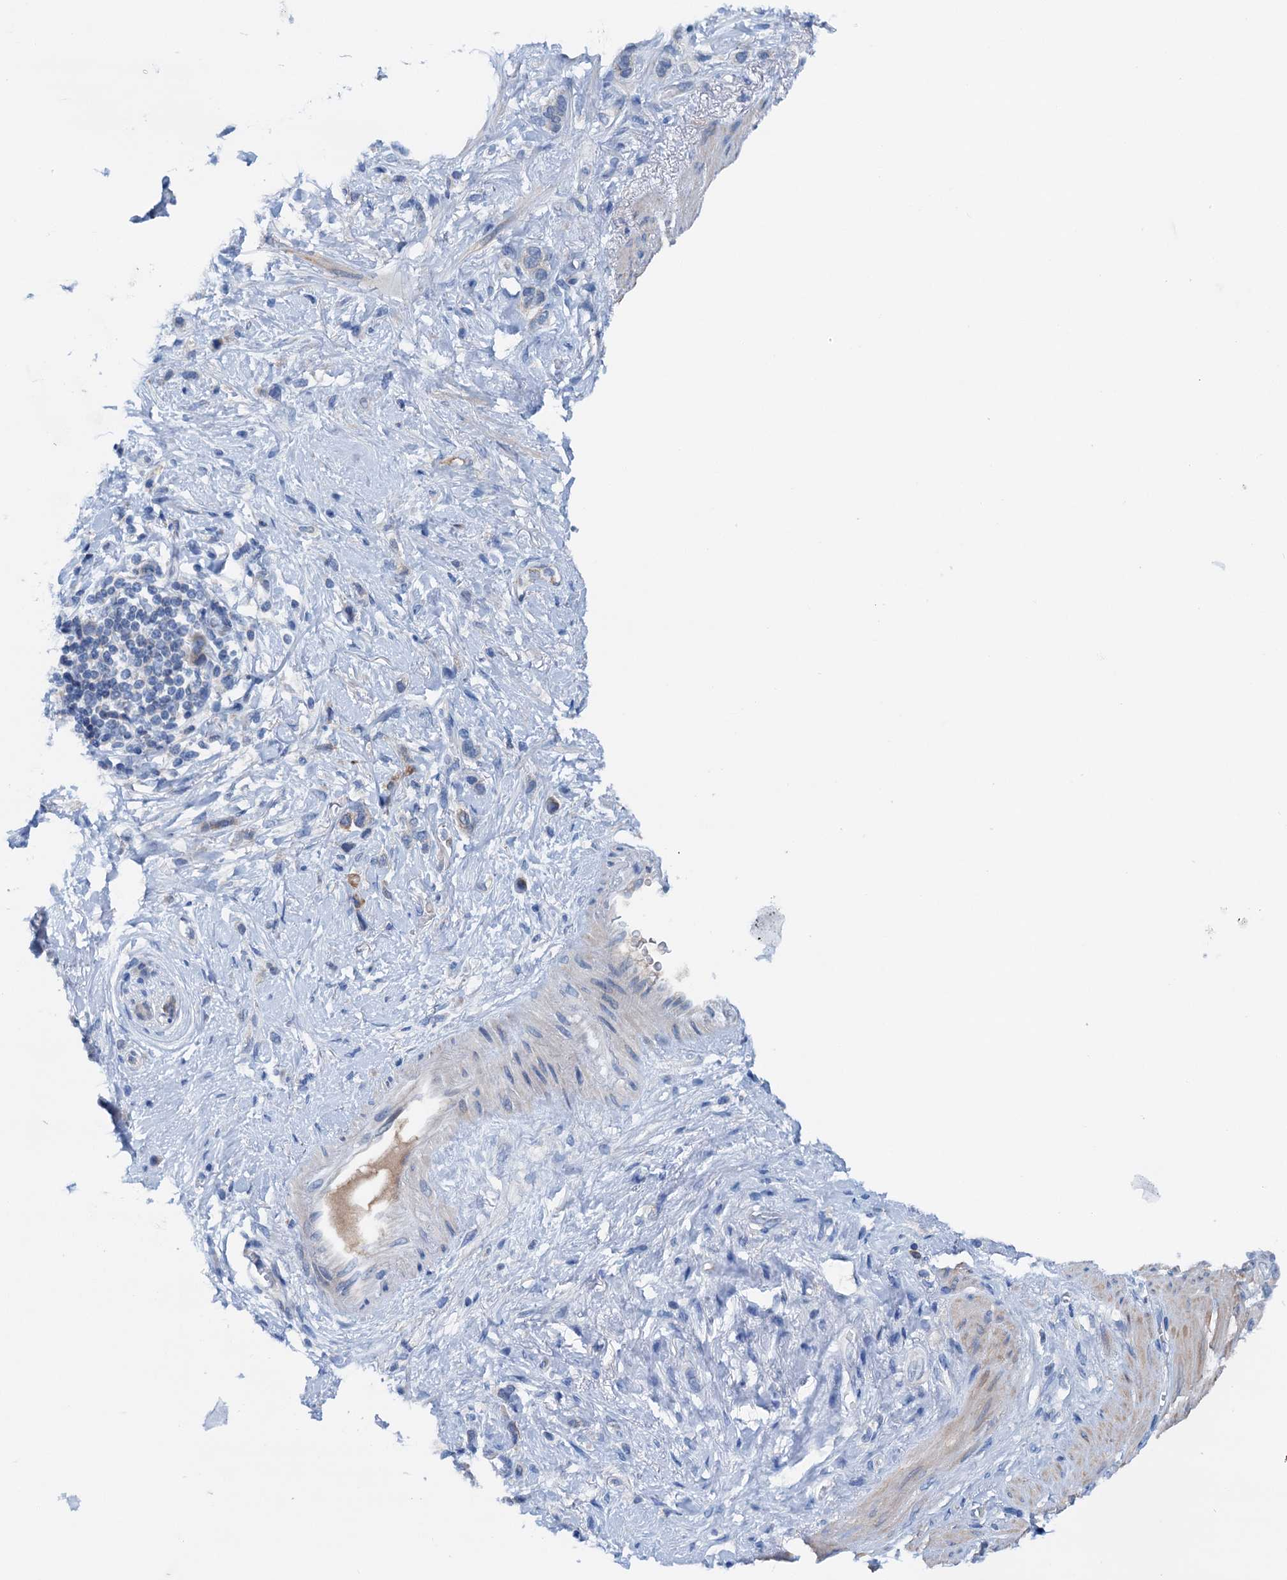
{"staining": {"intensity": "negative", "quantity": "none", "location": "none"}, "tissue": "stomach cancer", "cell_type": "Tumor cells", "image_type": "cancer", "snomed": [{"axis": "morphology", "description": "Adenocarcinoma, NOS"}, {"axis": "morphology", "description": "Adenocarcinoma, High grade"}, {"axis": "topography", "description": "Stomach, upper"}, {"axis": "topography", "description": "Stomach, lower"}], "caption": "DAB (3,3'-diaminobenzidine) immunohistochemical staining of human adenocarcinoma (stomach) reveals no significant staining in tumor cells.", "gene": "KNDC1", "patient": {"sex": "female", "age": 65}}